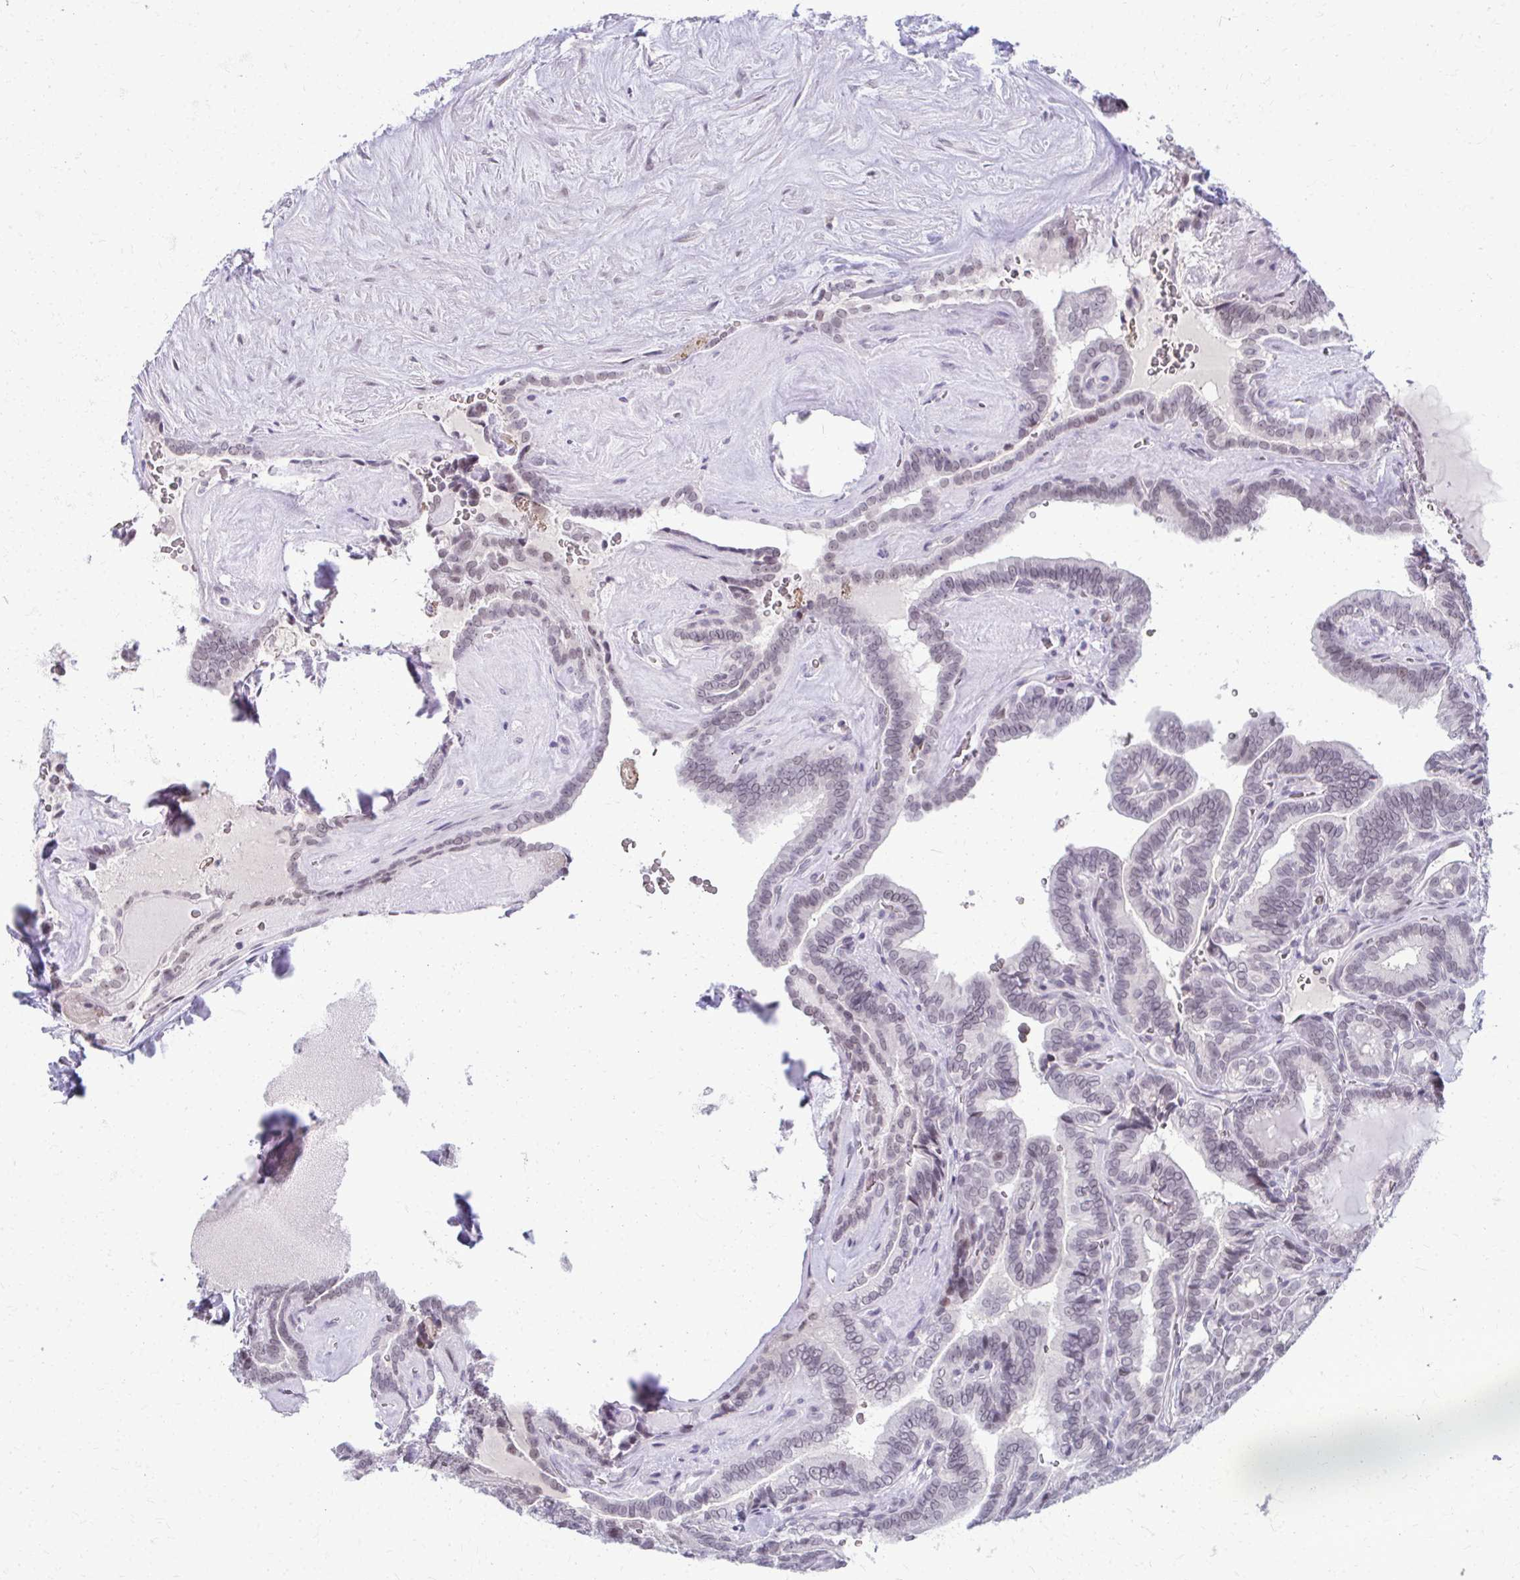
{"staining": {"intensity": "negative", "quantity": "none", "location": "none"}, "tissue": "thyroid cancer", "cell_type": "Tumor cells", "image_type": "cancer", "snomed": [{"axis": "morphology", "description": "Papillary adenocarcinoma, NOS"}, {"axis": "topography", "description": "Thyroid gland"}], "caption": "This is a histopathology image of immunohistochemistry (IHC) staining of thyroid papillary adenocarcinoma, which shows no expression in tumor cells.", "gene": "MAF1", "patient": {"sex": "female", "age": 21}}